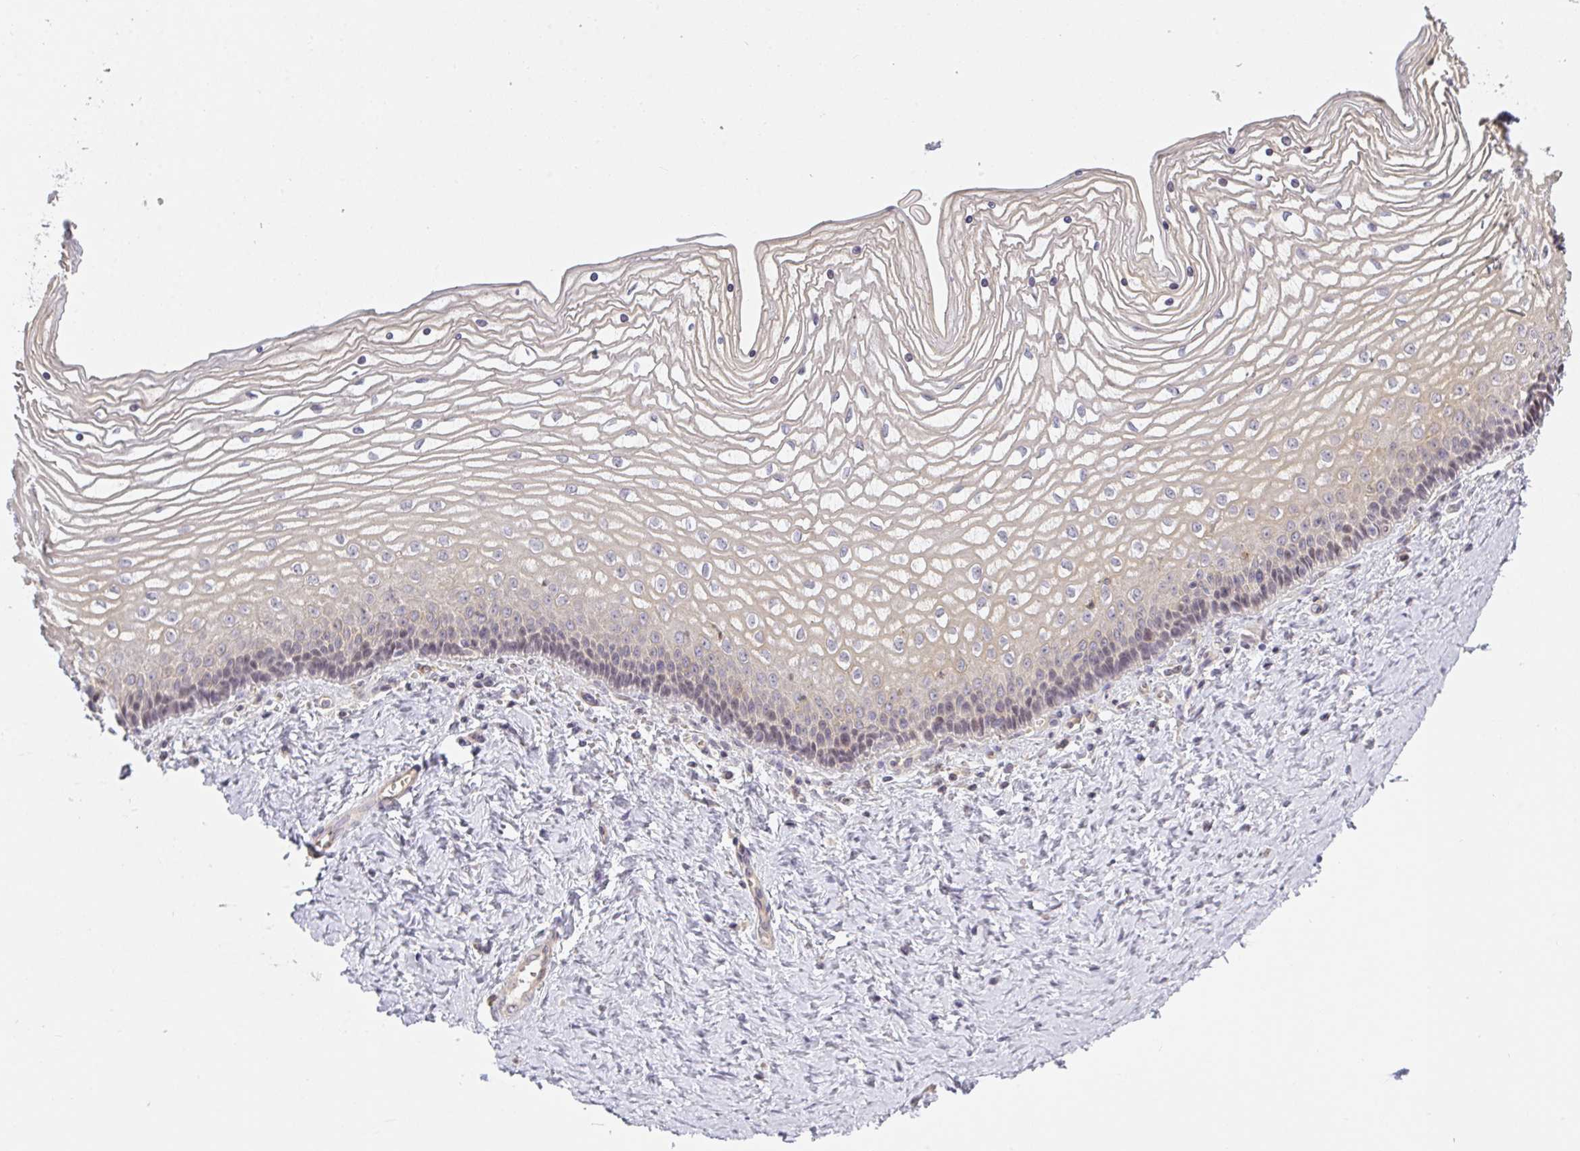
{"staining": {"intensity": "weak", "quantity": ">75%", "location": "cytoplasmic/membranous"}, "tissue": "vagina", "cell_type": "Squamous epithelial cells", "image_type": "normal", "snomed": [{"axis": "morphology", "description": "Normal tissue, NOS"}, {"axis": "topography", "description": "Vagina"}], "caption": "Vagina stained for a protein reveals weak cytoplasmic/membranous positivity in squamous epithelial cells. The staining was performed using DAB, with brown indicating positive protein expression. Nuclei are stained blue with hematoxylin.", "gene": "GSDMB", "patient": {"sex": "female", "age": 45}}